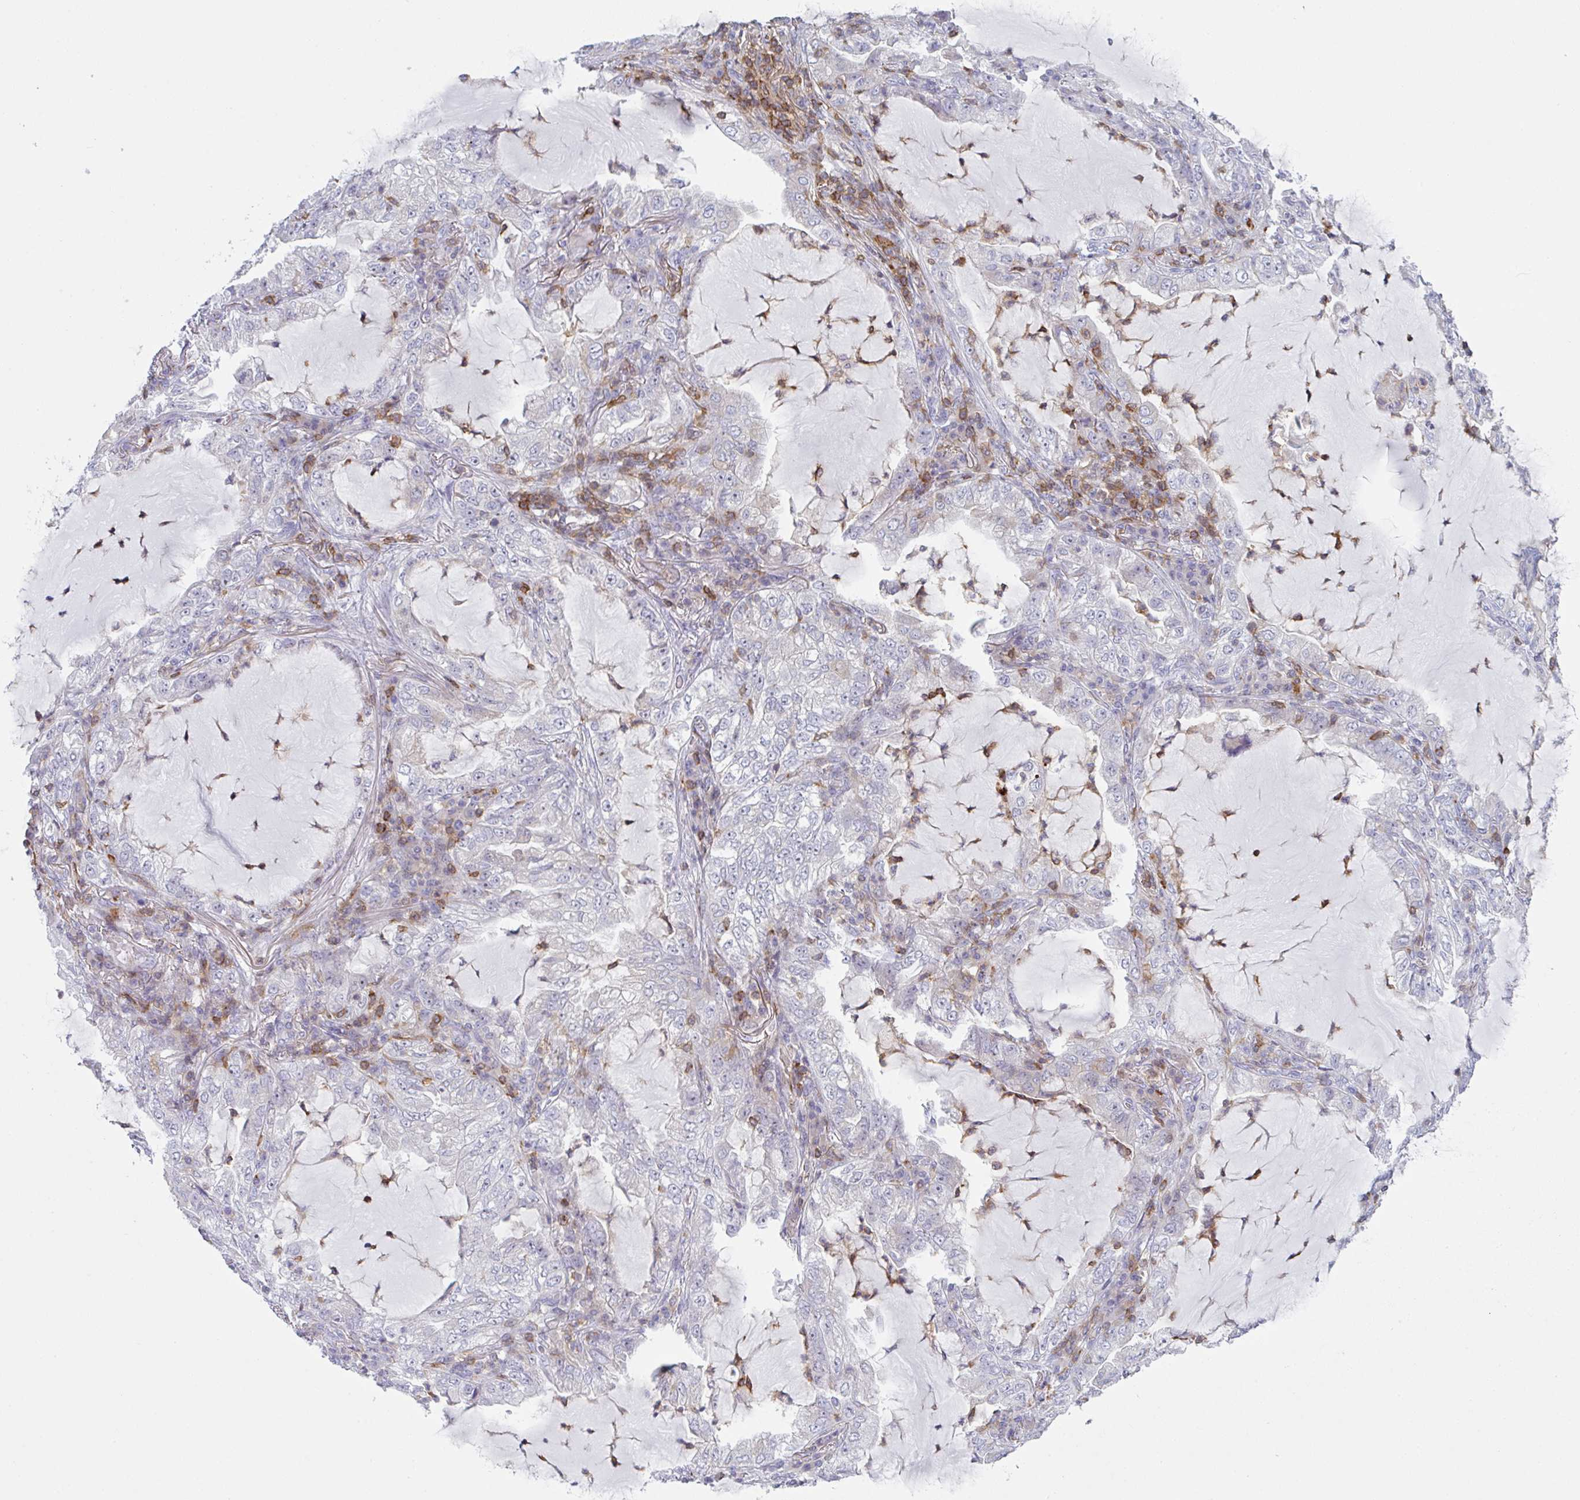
{"staining": {"intensity": "negative", "quantity": "none", "location": "none"}, "tissue": "lung cancer", "cell_type": "Tumor cells", "image_type": "cancer", "snomed": [{"axis": "morphology", "description": "Adenocarcinoma, NOS"}, {"axis": "topography", "description": "Lung"}], "caption": "Lung adenocarcinoma was stained to show a protein in brown. There is no significant expression in tumor cells.", "gene": "CD80", "patient": {"sex": "female", "age": 73}}